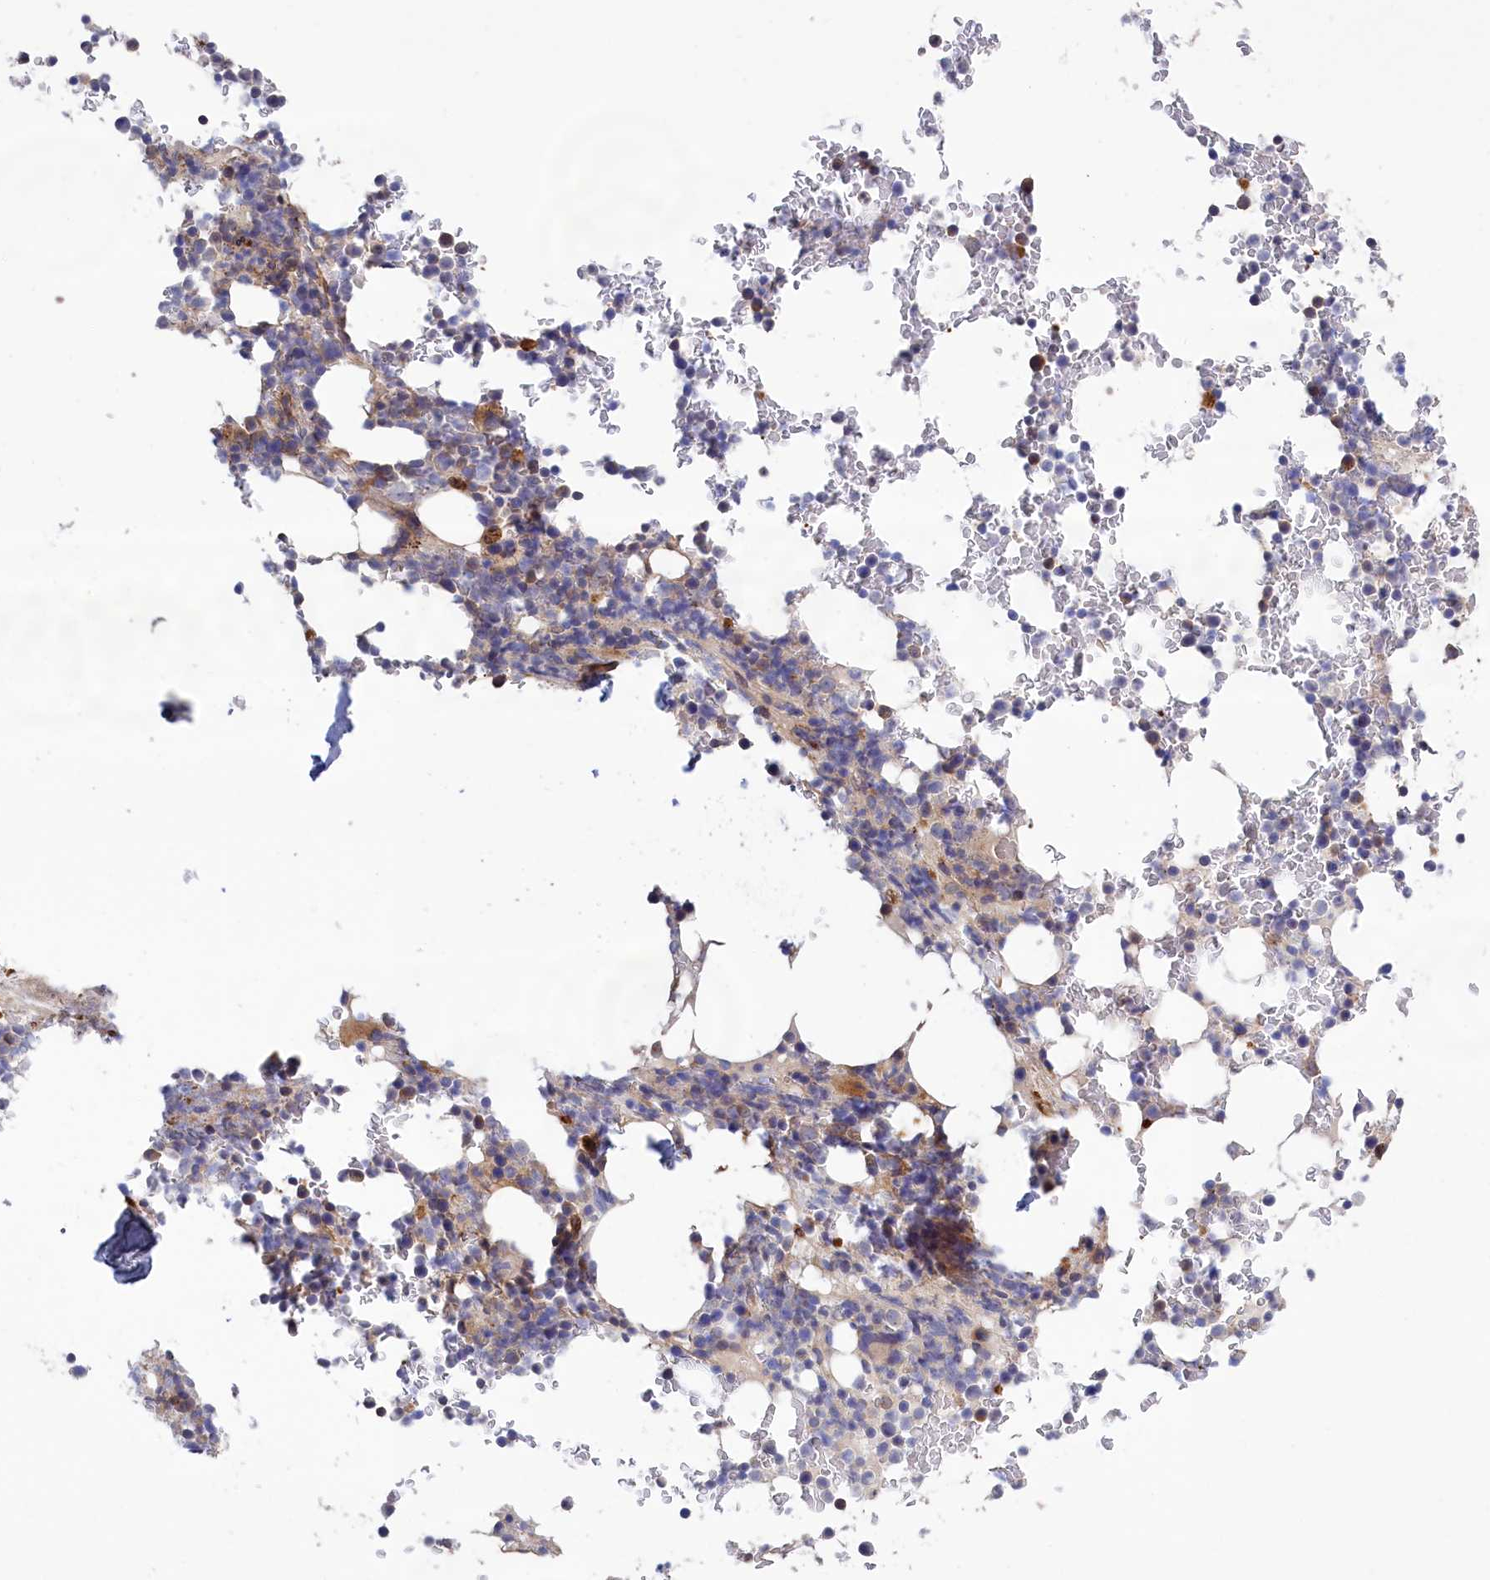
{"staining": {"intensity": "moderate", "quantity": "<25%", "location": "cytoplasmic/membranous"}, "tissue": "bone marrow", "cell_type": "Hematopoietic cells", "image_type": "normal", "snomed": [{"axis": "morphology", "description": "Normal tissue, NOS"}, {"axis": "topography", "description": "Bone marrow"}], "caption": "Immunohistochemistry (IHC) staining of normal bone marrow, which exhibits low levels of moderate cytoplasmic/membranous staining in about <25% of hematopoietic cells indicating moderate cytoplasmic/membranous protein expression. The staining was performed using DAB (3,3'-diaminobenzidine) (brown) for protein detection and nuclei were counterstained in hematoxylin (blue).", "gene": "ANKRD27", "patient": {"sex": "male", "age": 58}}